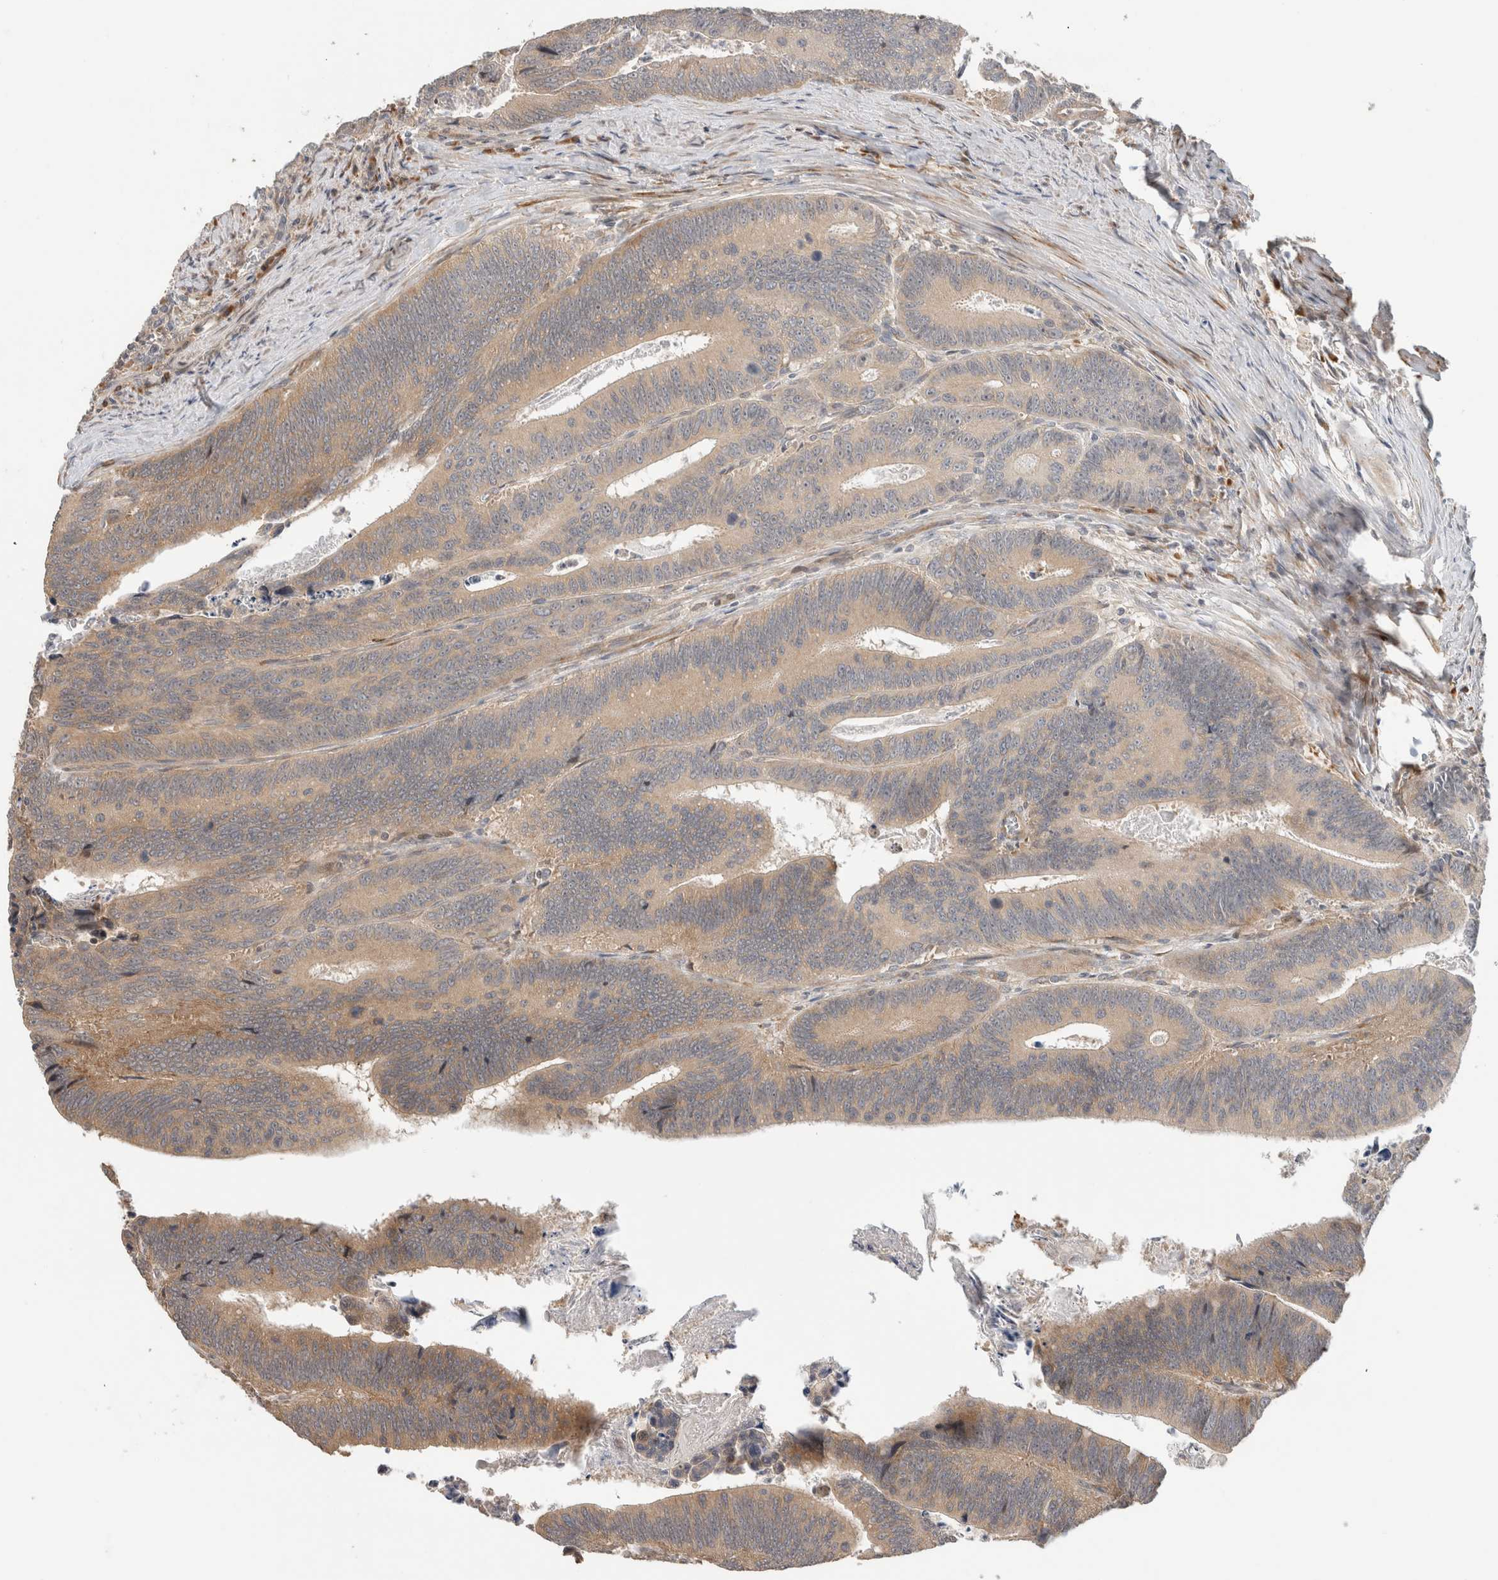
{"staining": {"intensity": "moderate", "quantity": ">75%", "location": "cytoplasmic/membranous"}, "tissue": "colorectal cancer", "cell_type": "Tumor cells", "image_type": "cancer", "snomed": [{"axis": "morphology", "description": "Inflammation, NOS"}, {"axis": "morphology", "description": "Adenocarcinoma, NOS"}, {"axis": "topography", "description": "Colon"}], "caption": "The micrograph reveals immunohistochemical staining of colorectal cancer (adenocarcinoma). There is moderate cytoplasmic/membranous expression is present in about >75% of tumor cells. The protein of interest is stained brown, and the nuclei are stained in blue (DAB (3,3'-diaminobenzidine) IHC with brightfield microscopy, high magnification).", "gene": "PCDHB15", "patient": {"sex": "male", "age": 72}}